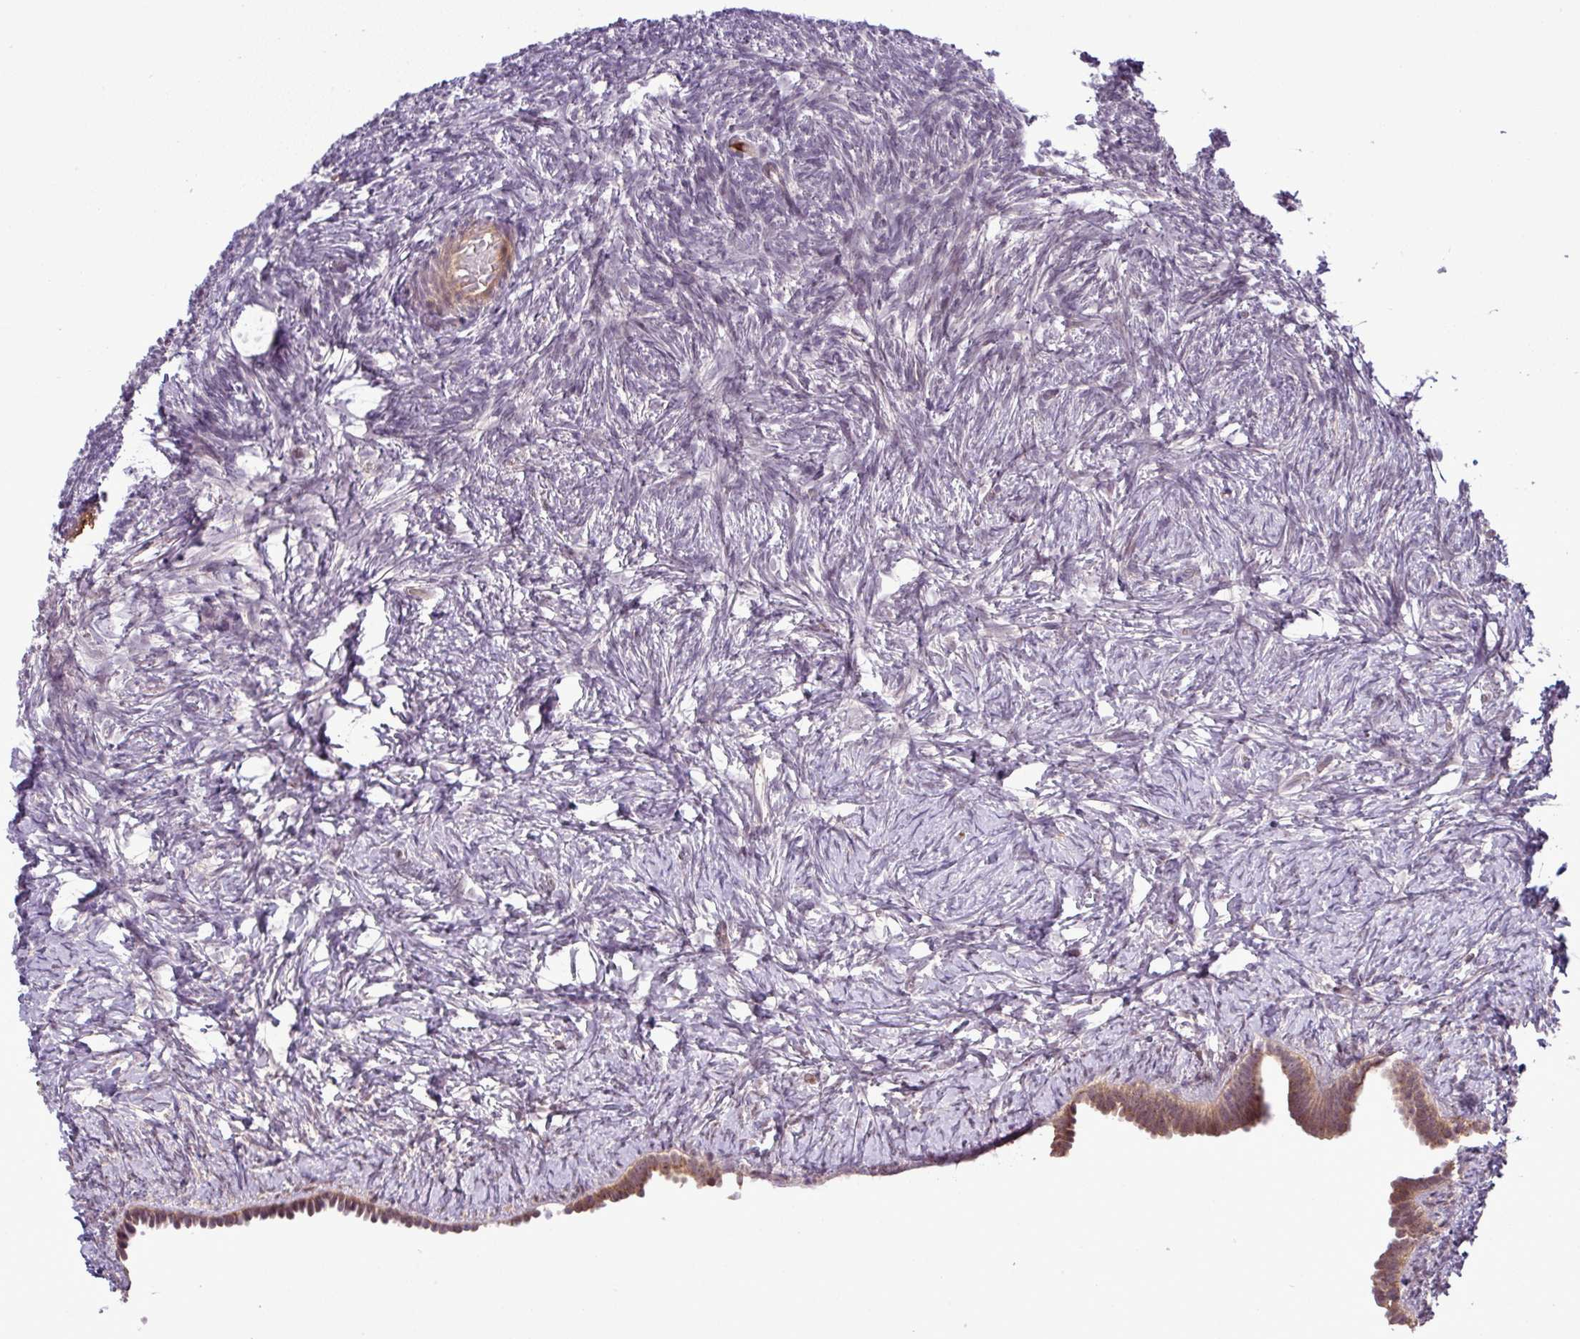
{"staining": {"intensity": "negative", "quantity": "none", "location": "none"}, "tissue": "ovary", "cell_type": "Ovarian stroma cells", "image_type": "normal", "snomed": [{"axis": "morphology", "description": "Normal tissue, NOS"}, {"axis": "topography", "description": "Ovary"}], "caption": "Immunohistochemistry image of unremarkable ovary: ovary stained with DAB reveals no significant protein expression in ovarian stroma cells.", "gene": "PCDH1", "patient": {"sex": "female", "age": 39}}